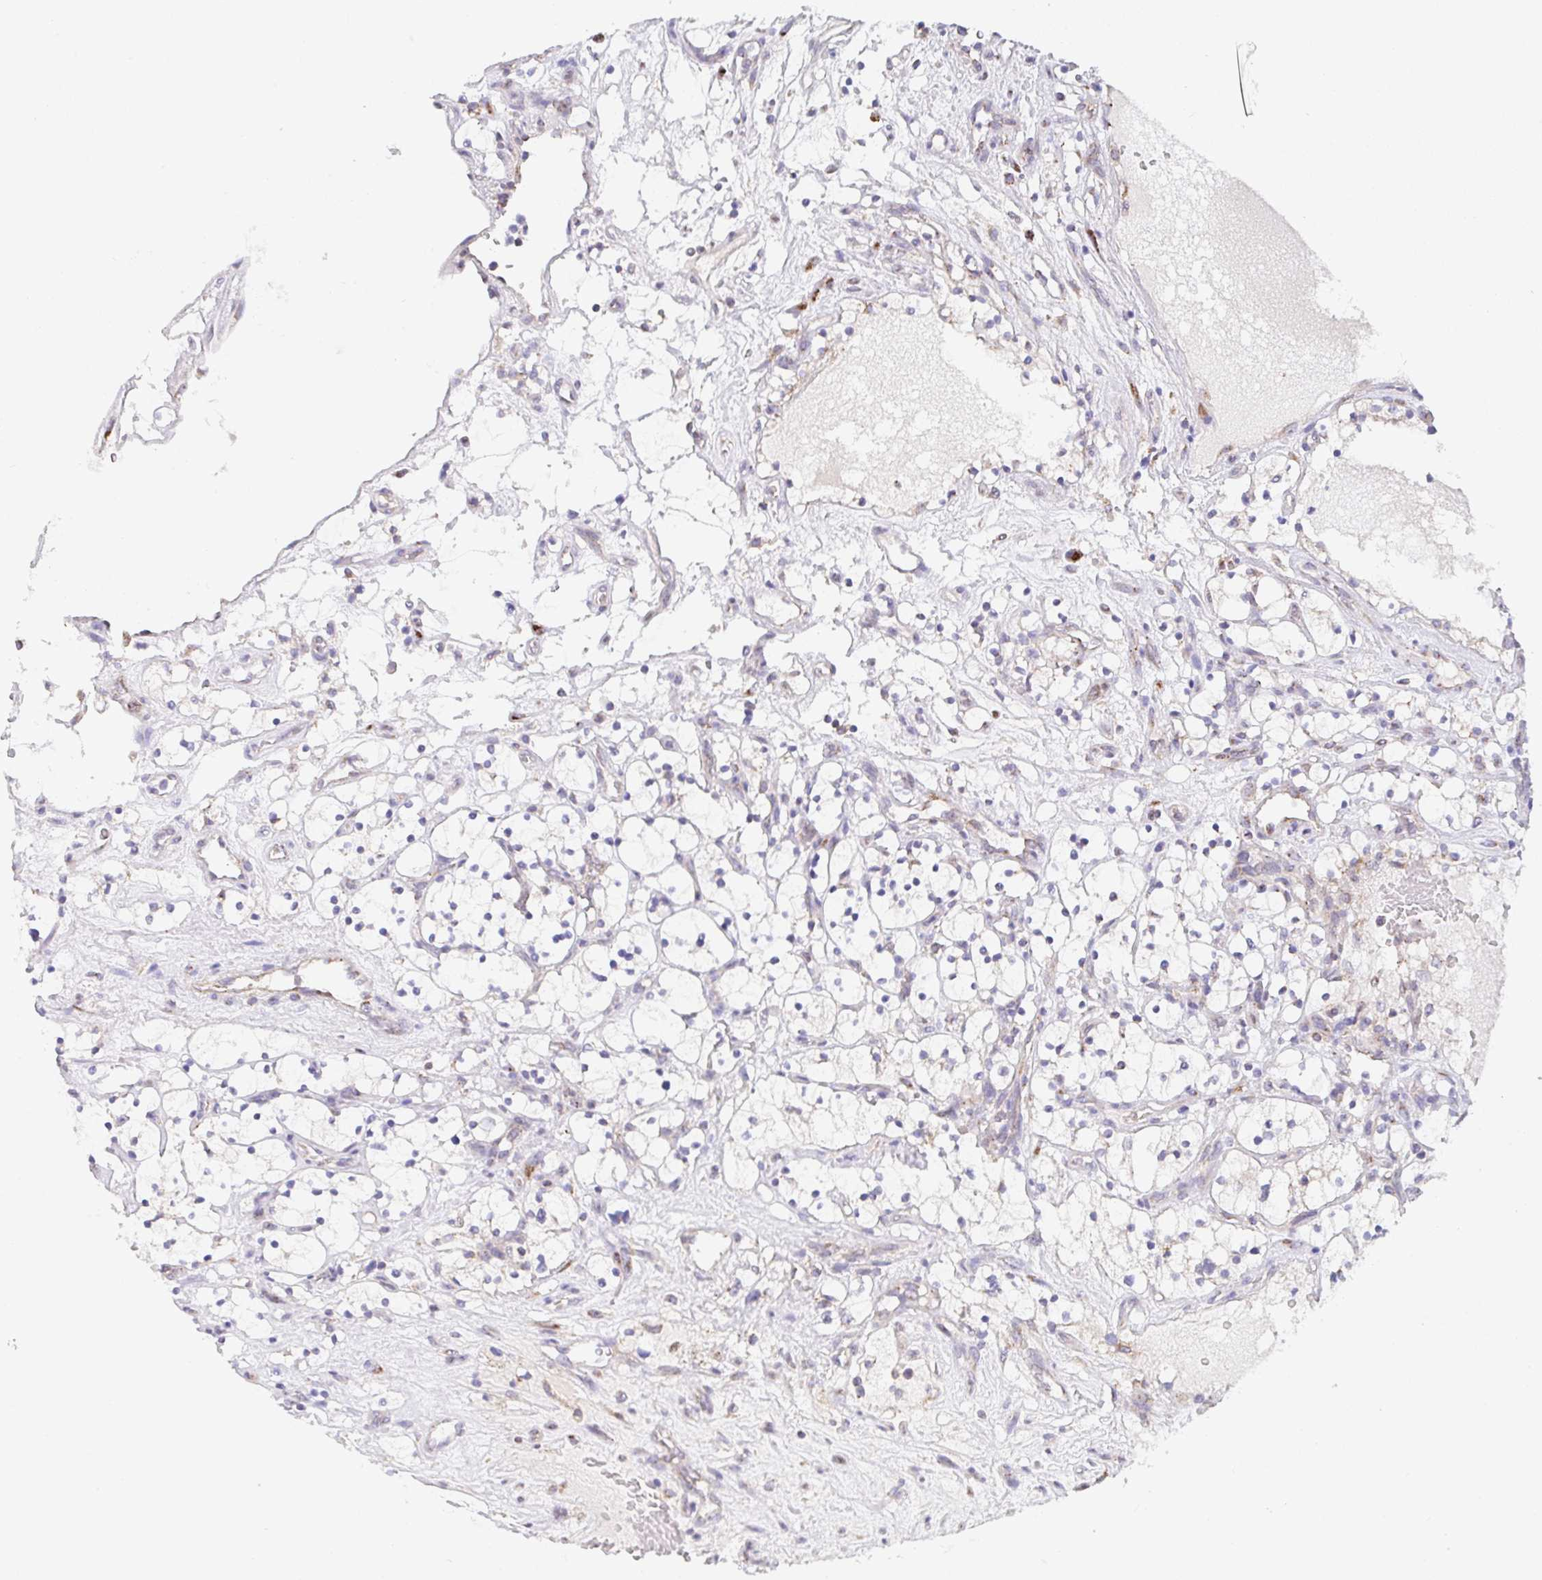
{"staining": {"intensity": "moderate", "quantity": "<25%", "location": "cytoplasmic/membranous"}, "tissue": "renal cancer", "cell_type": "Tumor cells", "image_type": "cancer", "snomed": [{"axis": "morphology", "description": "Adenocarcinoma, NOS"}, {"axis": "topography", "description": "Kidney"}], "caption": "Moderate cytoplasmic/membranous positivity is present in about <25% of tumor cells in renal cancer.", "gene": "PROSER3", "patient": {"sex": "female", "age": 69}}